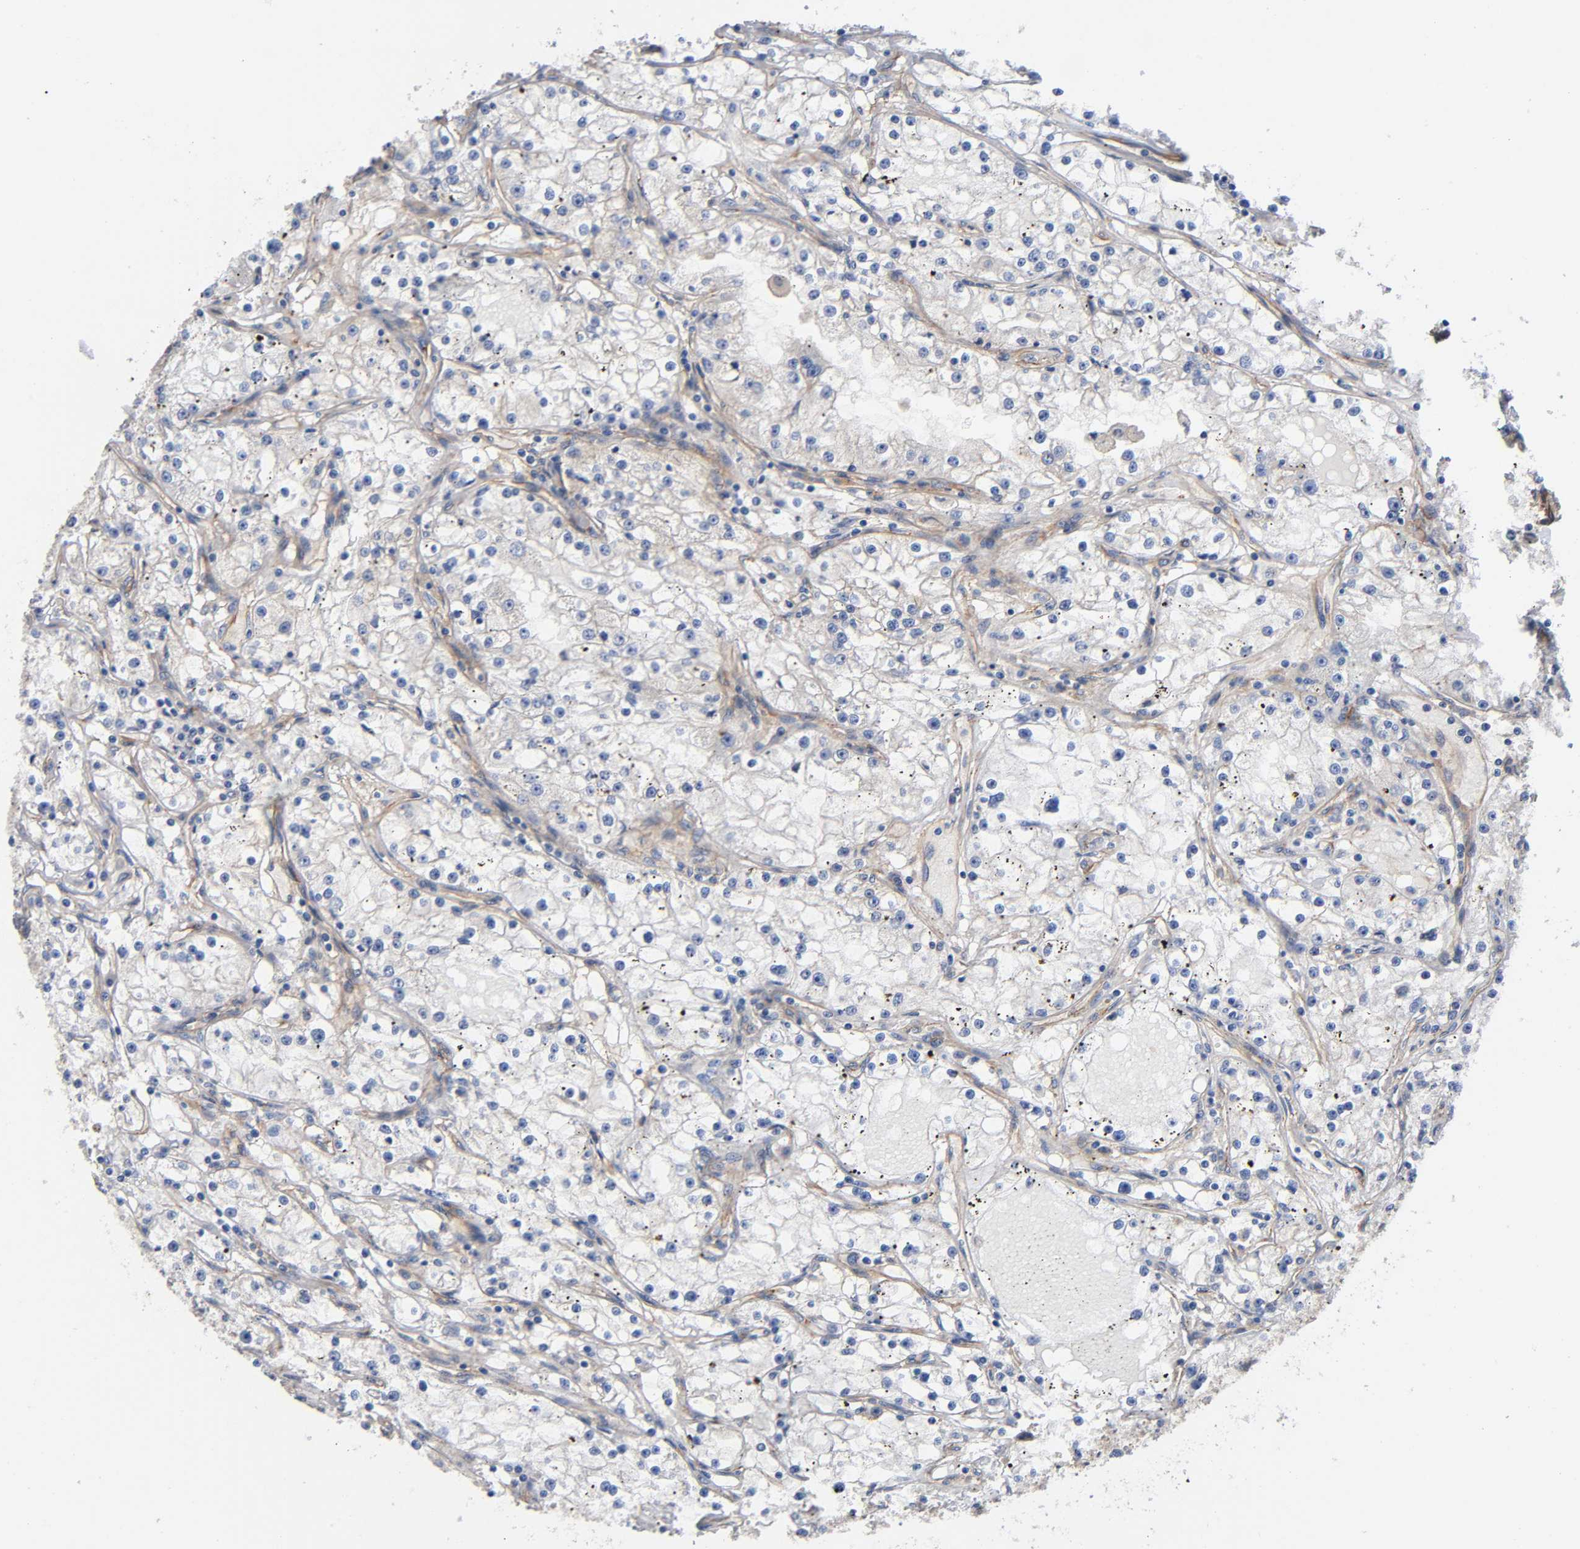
{"staining": {"intensity": "negative", "quantity": "none", "location": "none"}, "tissue": "renal cancer", "cell_type": "Tumor cells", "image_type": "cancer", "snomed": [{"axis": "morphology", "description": "Adenocarcinoma, NOS"}, {"axis": "topography", "description": "Kidney"}], "caption": "Tumor cells show no significant staining in renal cancer. Brightfield microscopy of immunohistochemistry stained with DAB (brown) and hematoxylin (blue), captured at high magnification.", "gene": "MARS1", "patient": {"sex": "male", "age": 56}}